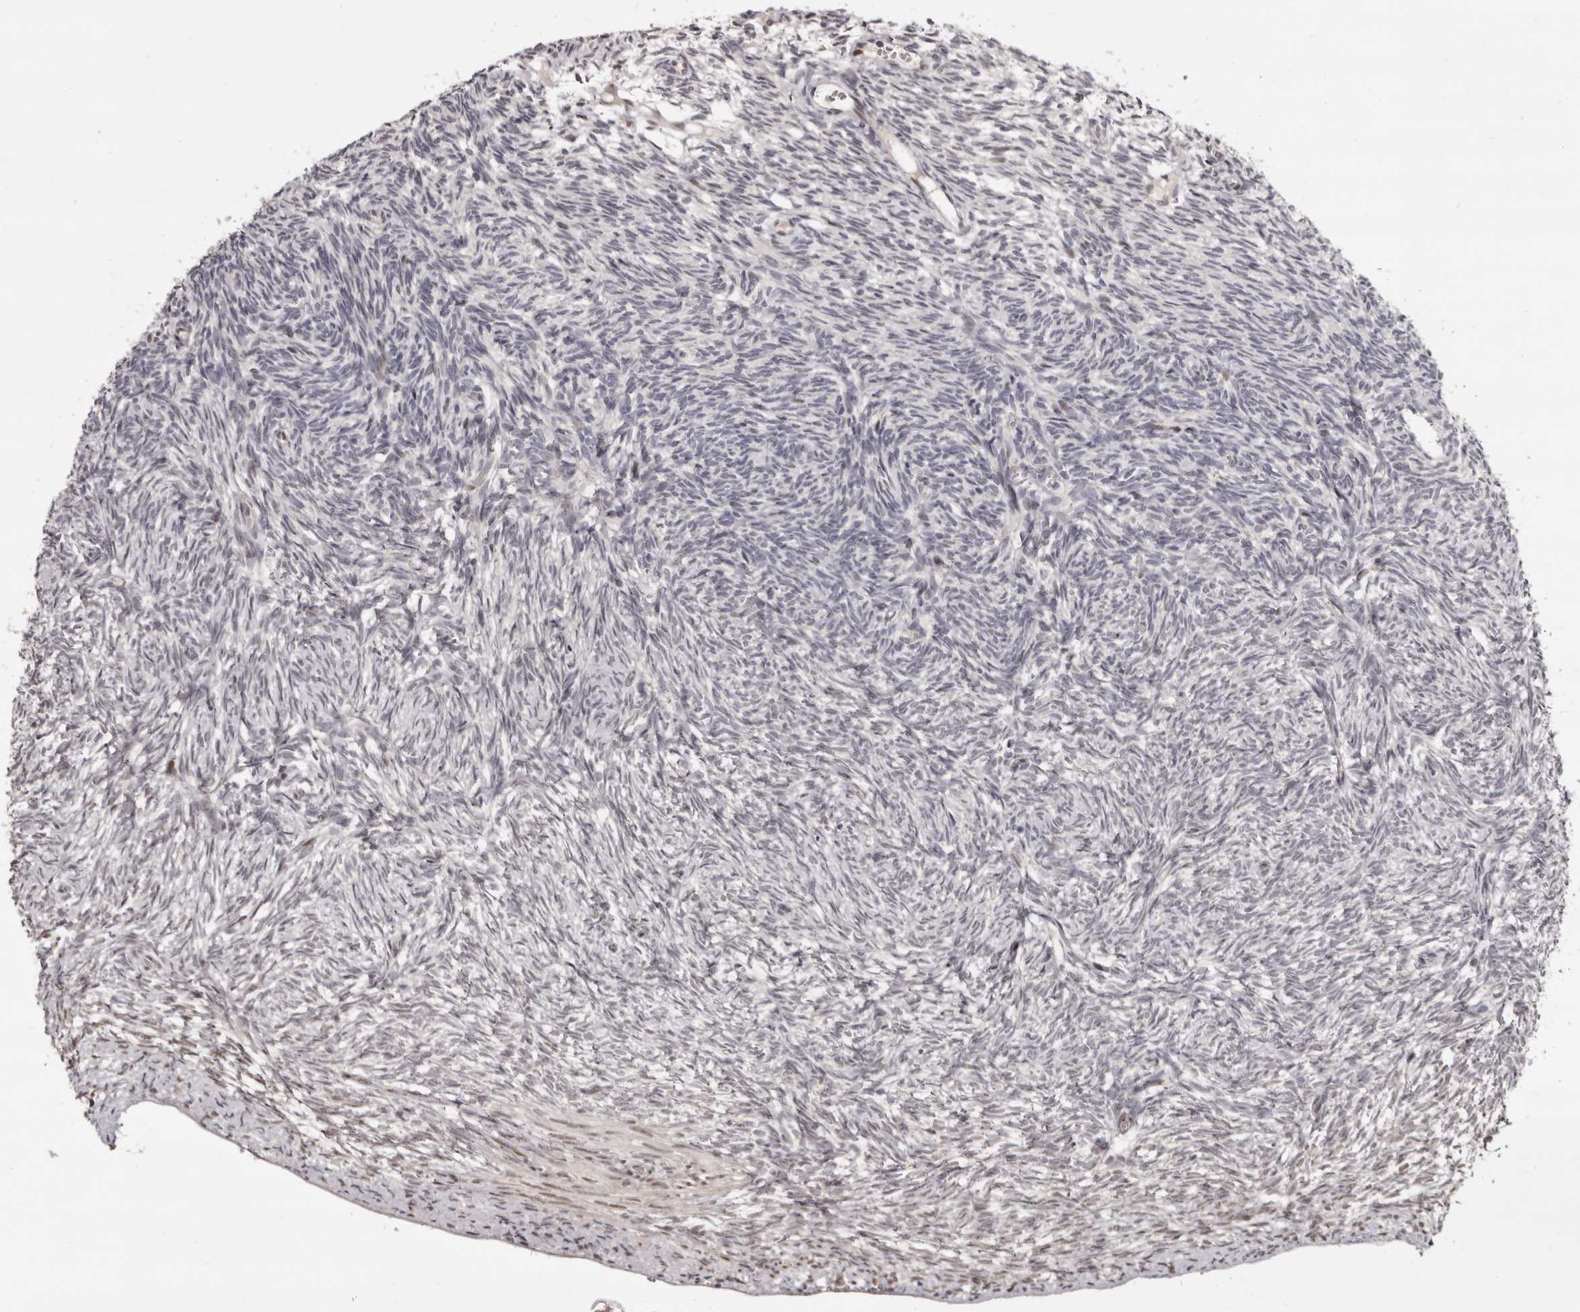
{"staining": {"intensity": "negative", "quantity": "none", "location": "none"}, "tissue": "ovary", "cell_type": "Ovarian stroma cells", "image_type": "normal", "snomed": [{"axis": "morphology", "description": "Normal tissue, NOS"}, {"axis": "topography", "description": "Ovary"}], "caption": "Immunohistochemistry (IHC) of normal human ovary shows no staining in ovarian stroma cells. (DAB immunohistochemistry (IHC) visualized using brightfield microscopy, high magnification).", "gene": "ZNF326", "patient": {"sex": "female", "age": 34}}